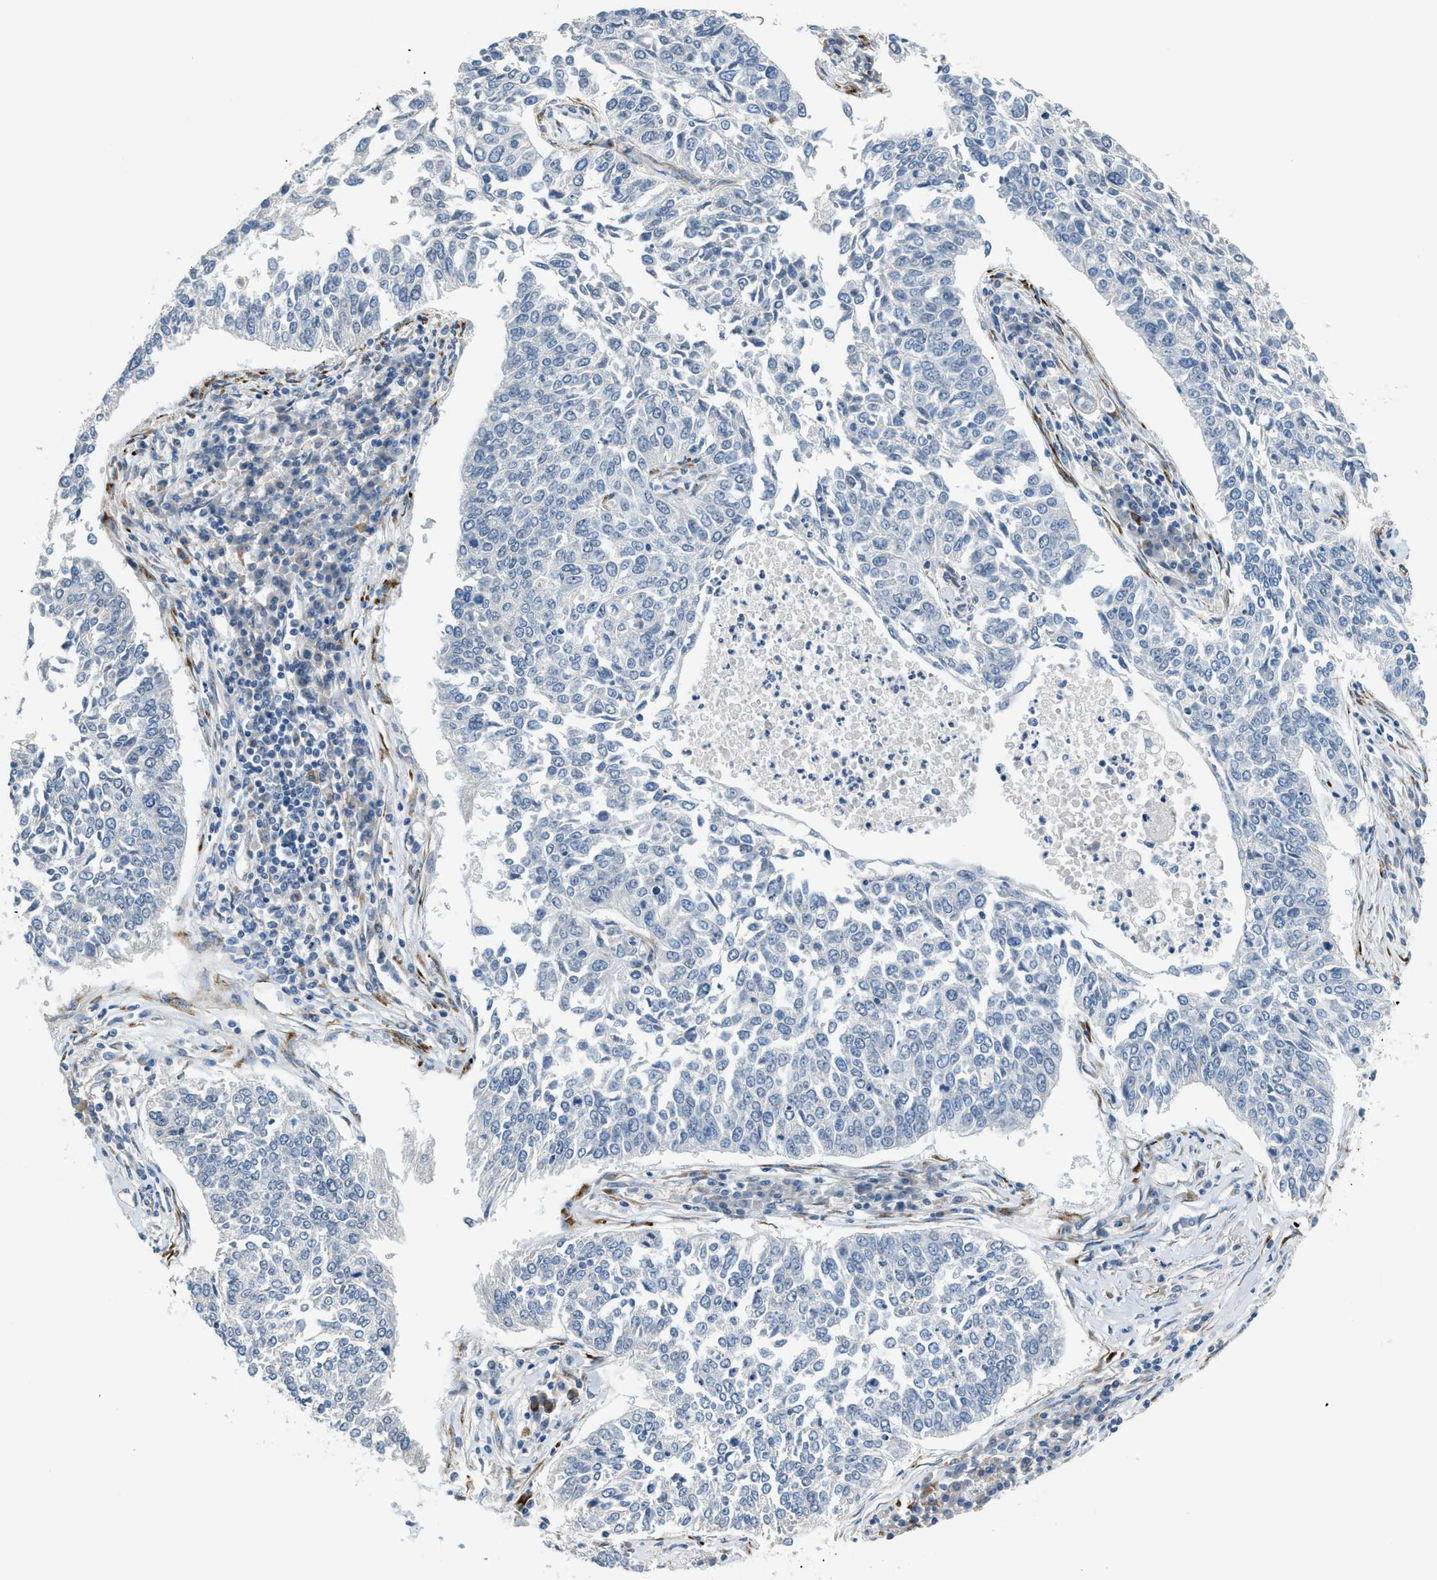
{"staining": {"intensity": "negative", "quantity": "none", "location": "none"}, "tissue": "lung cancer", "cell_type": "Tumor cells", "image_type": "cancer", "snomed": [{"axis": "morphology", "description": "Normal tissue, NOS"}, {"axis": "morphology", "description": "Squamous cell carcinoma, NOS"}, {"axis": "topography", "description": "Cartilage tissue"}, {"axis": "topography", "description": "Bronchus"}, {"axis": "topography", "description": "Lung"}], "caption": "DAB (3,3'-diaminobenzidine) immunohistochemical staining of human lung cancer displays no significant expression in tumor cells. The staining is performed using DAB brown chromogen with nuclei counter-stained in using hematoxylin.", "gene": "TMEM154", "patient": {"sex": "female", "age": 49}}